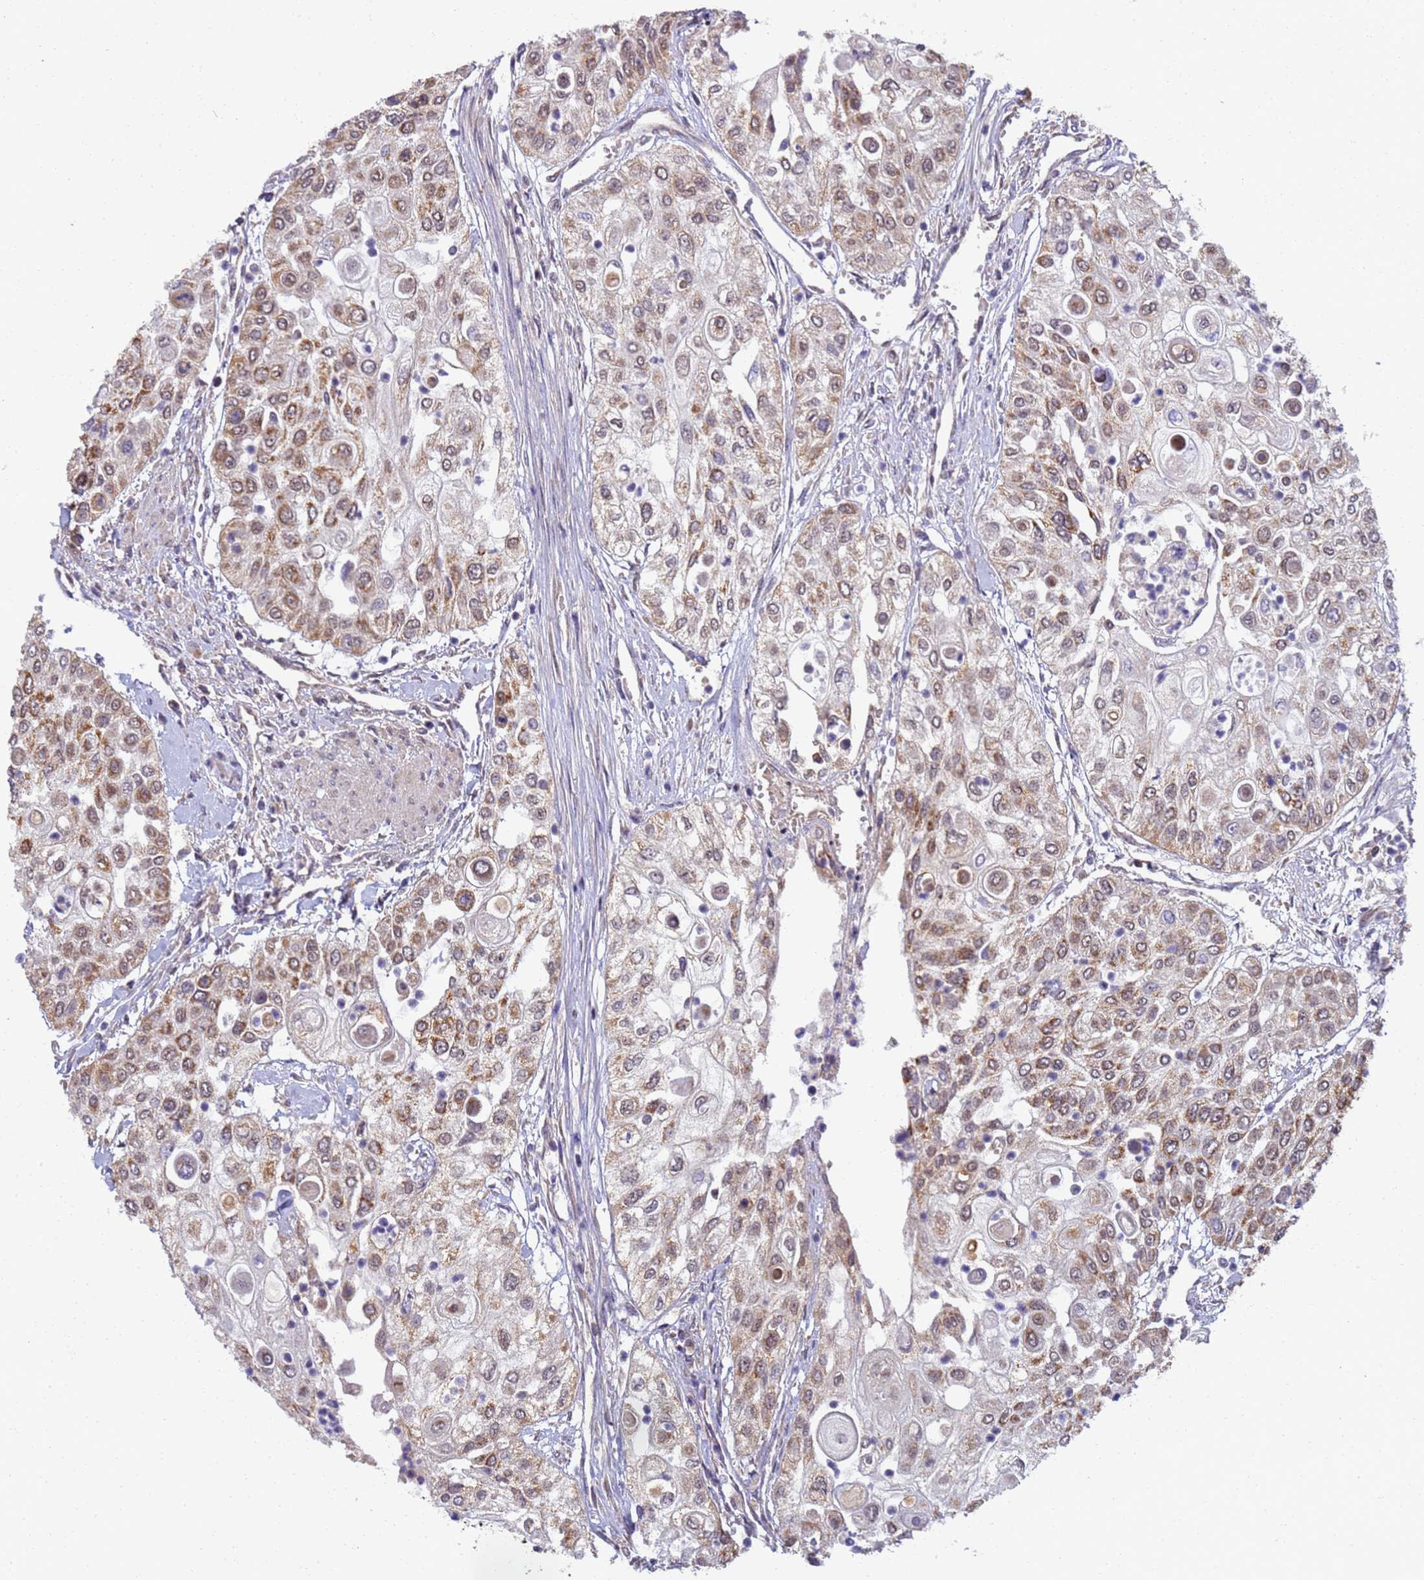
{"staining": {"intensity": "moderate", "quantity": ">75%", "location": "cytoplasmic/membranous"}, "tissue": "urothelial cancer", "cell_type": "Tumor cells", "image_type": "cancer", "snomed": [{"axis": "morphology", "description": "Urothelial carcinoma, High grade"}, {"axis": "topography", "description": "Urinary bladder"}], "caption": "Immunohistochemical staining of urothelial cancer shows medium levels of moderate cytoplasmic/membranous protein expression in about >75% of tumor cells.", "gene": "RAPGEF3", "patient": {"sex": "female", "age": 79}}